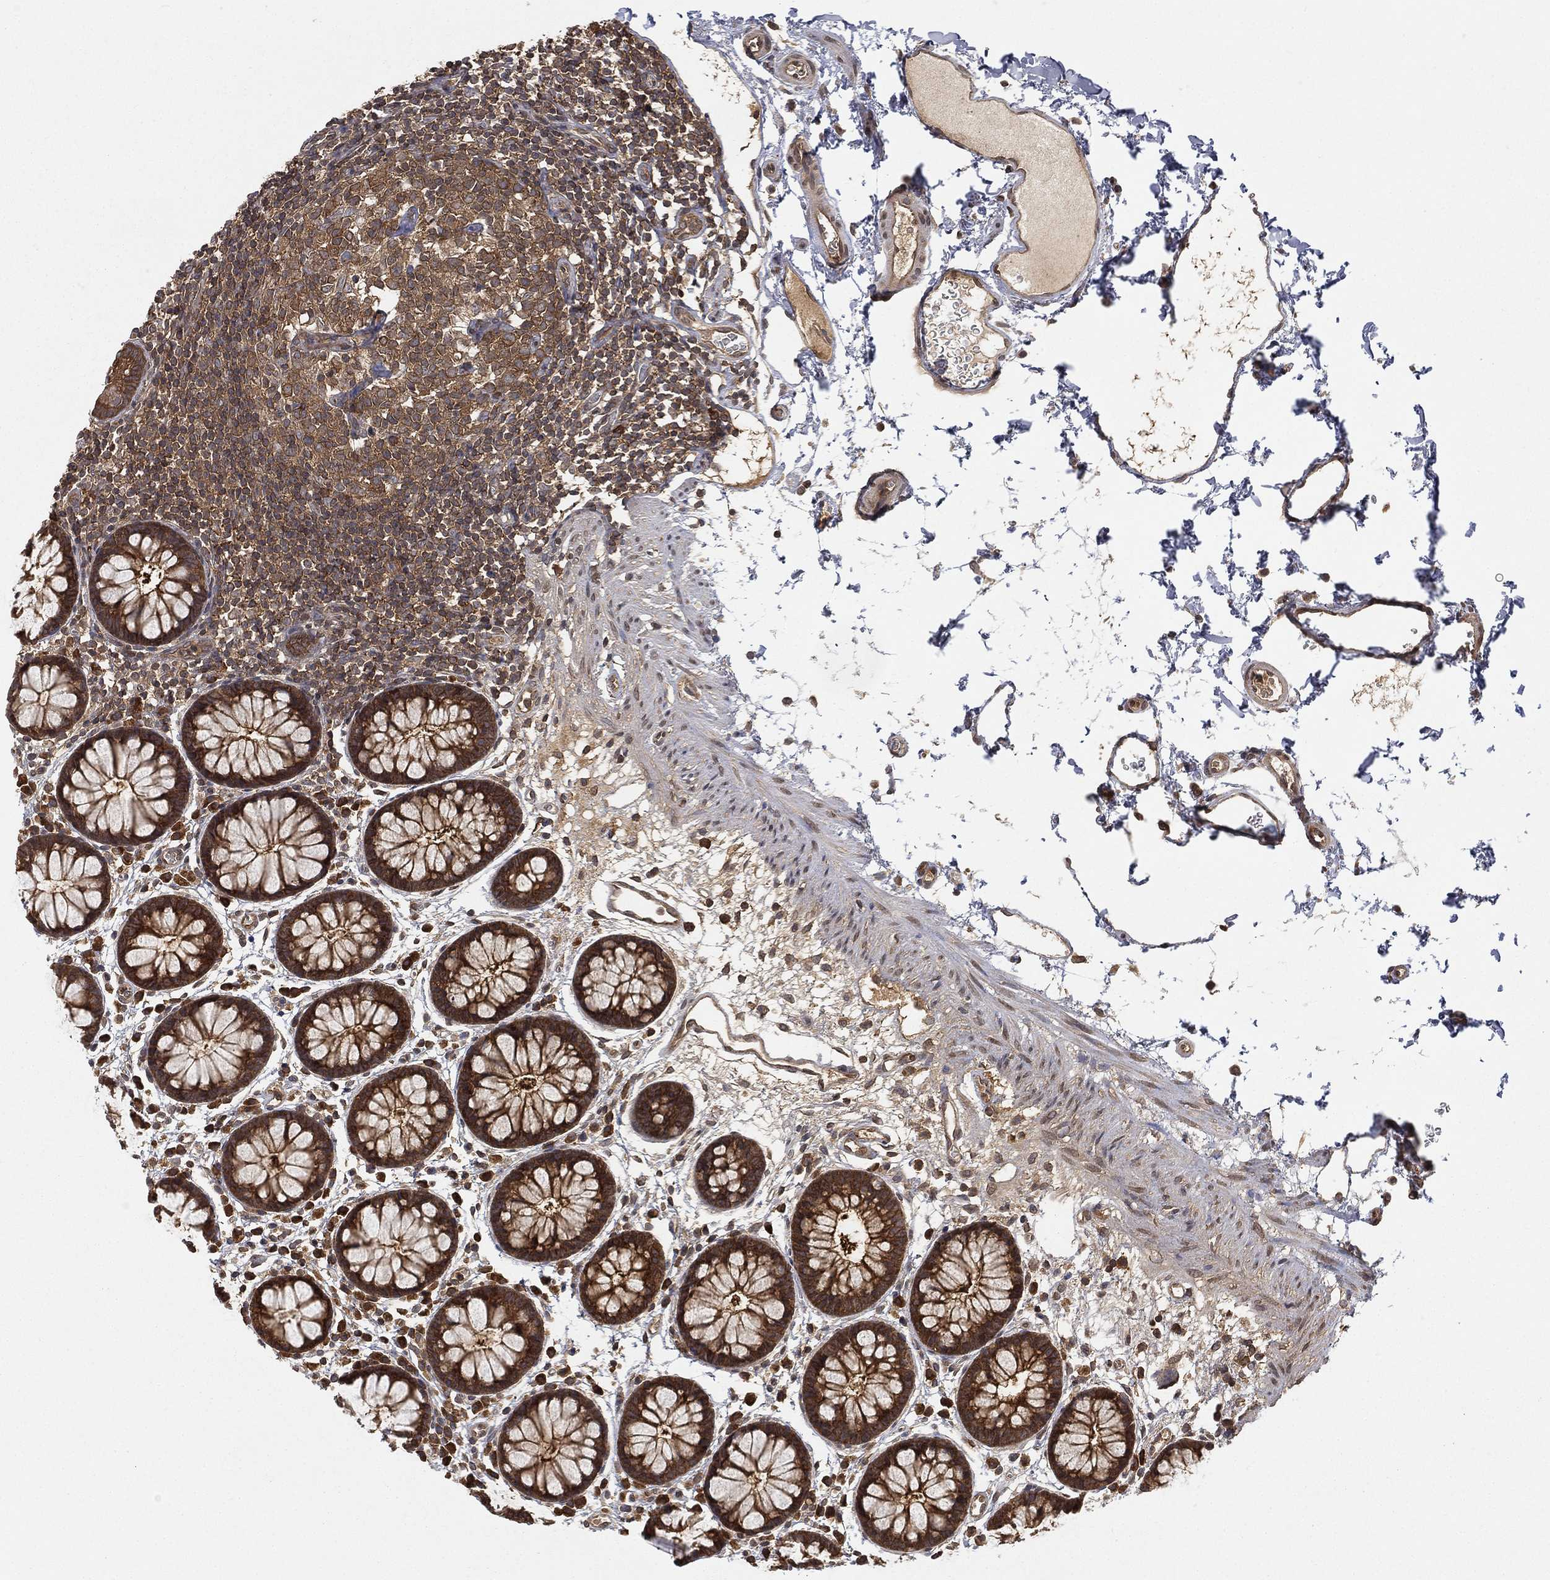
{"staining": {"intensity": "moderate", "quantity": "<25%", "location": "cytoplasmic/membranous"}, "tissue": "colon", "cell_type": "Endothelial cells", "image_type": "normal", "snomed": [{"axis": "morphology", "description": "Normal tissue, NOS"}, {"axis": "topography", "description": "Colon"}], "caption": "Protein expression analysis of benign human colon reveals moderate cytoplasmic/membranous expression in about <25% of endothelial cells. The staining was performed using DAB to visualize the protein expression in brown, while the nuclei were stained in blue with hematoxylin (Magnification: 20x).", "gene": "UBA5", "patient": {"sex": "male", "age": 76}}